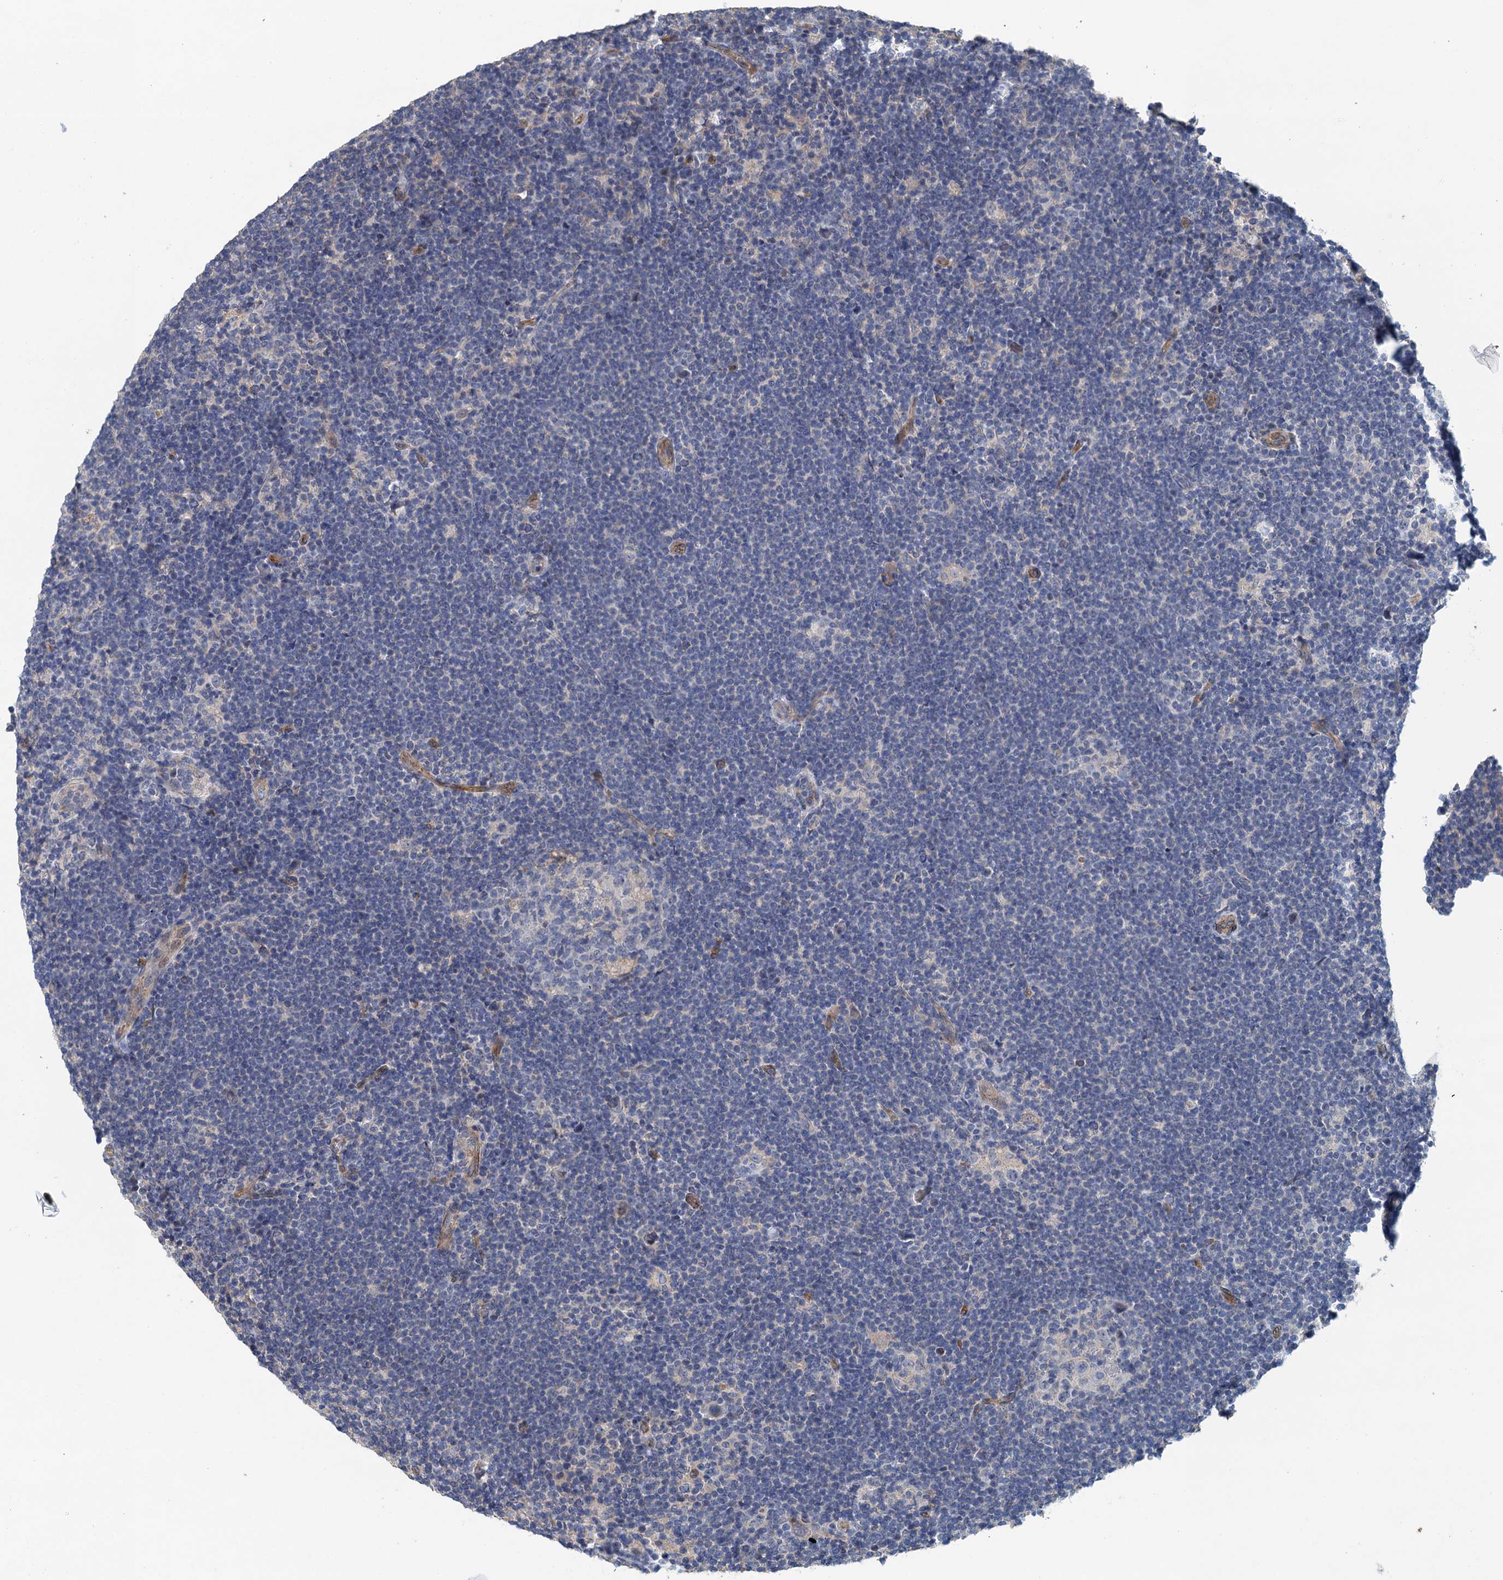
{"staining": {"intensity": "negative", "quantity": "none", "location": "none"}, "tissue": "lymphoma", "cell_type": "Tumor cells", "image_type": "cancer", "snomed": [{"axis": "morphology", "description": "Hodgkin's disease, NOS"}, {"axis": "topography", "description": "Lymph node"}], "caption": "A high-resolution image shows immunohistochemistry (IHC) staining of lymphoma, which shows no significant positivity in tumor cells. (DAB (3,3'-diaminobenzidine) IHC, high magnification).", "gene": "RSAD2", "patient": {"sex": "female", "age": 57}}